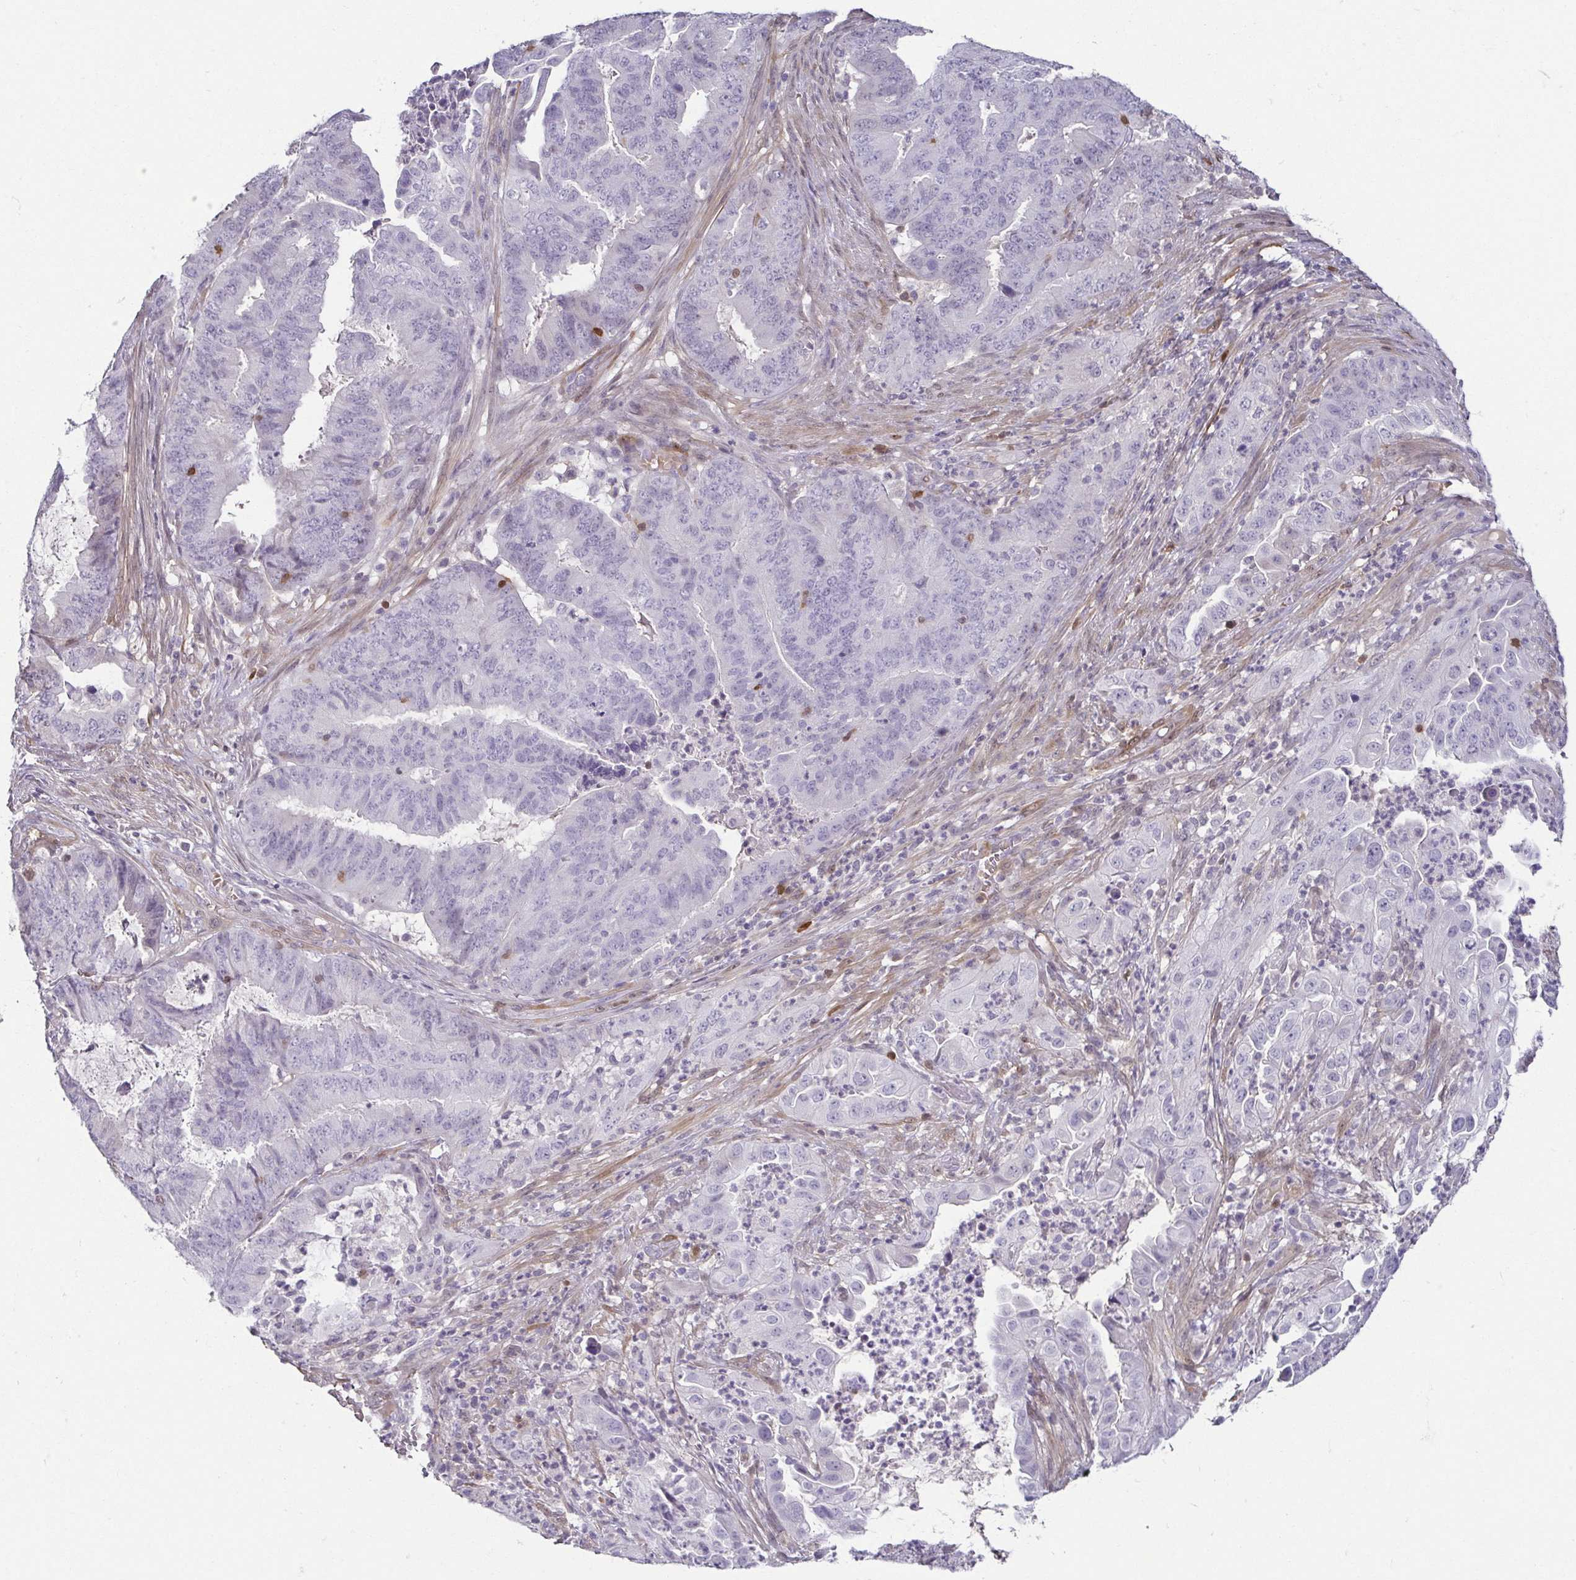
{"staining": {"intensity": "negative", "quantity": "none", "location": "none"}, "tissue": "endometrial cancer", "cell_type": "Tumor cells", "image_type": "cancer", "snomed": [{"axis": "morphology", "description": "Adenocarcinoma, NOS"}, {"axis": "topography", "description": "Endometrium"}], "caption": "Human endometrial cancer stained for a protein using IHC displays no positivity in tumor cells.", "gene": "HOPX", "patient": {"sex": "female", "age": 51}}